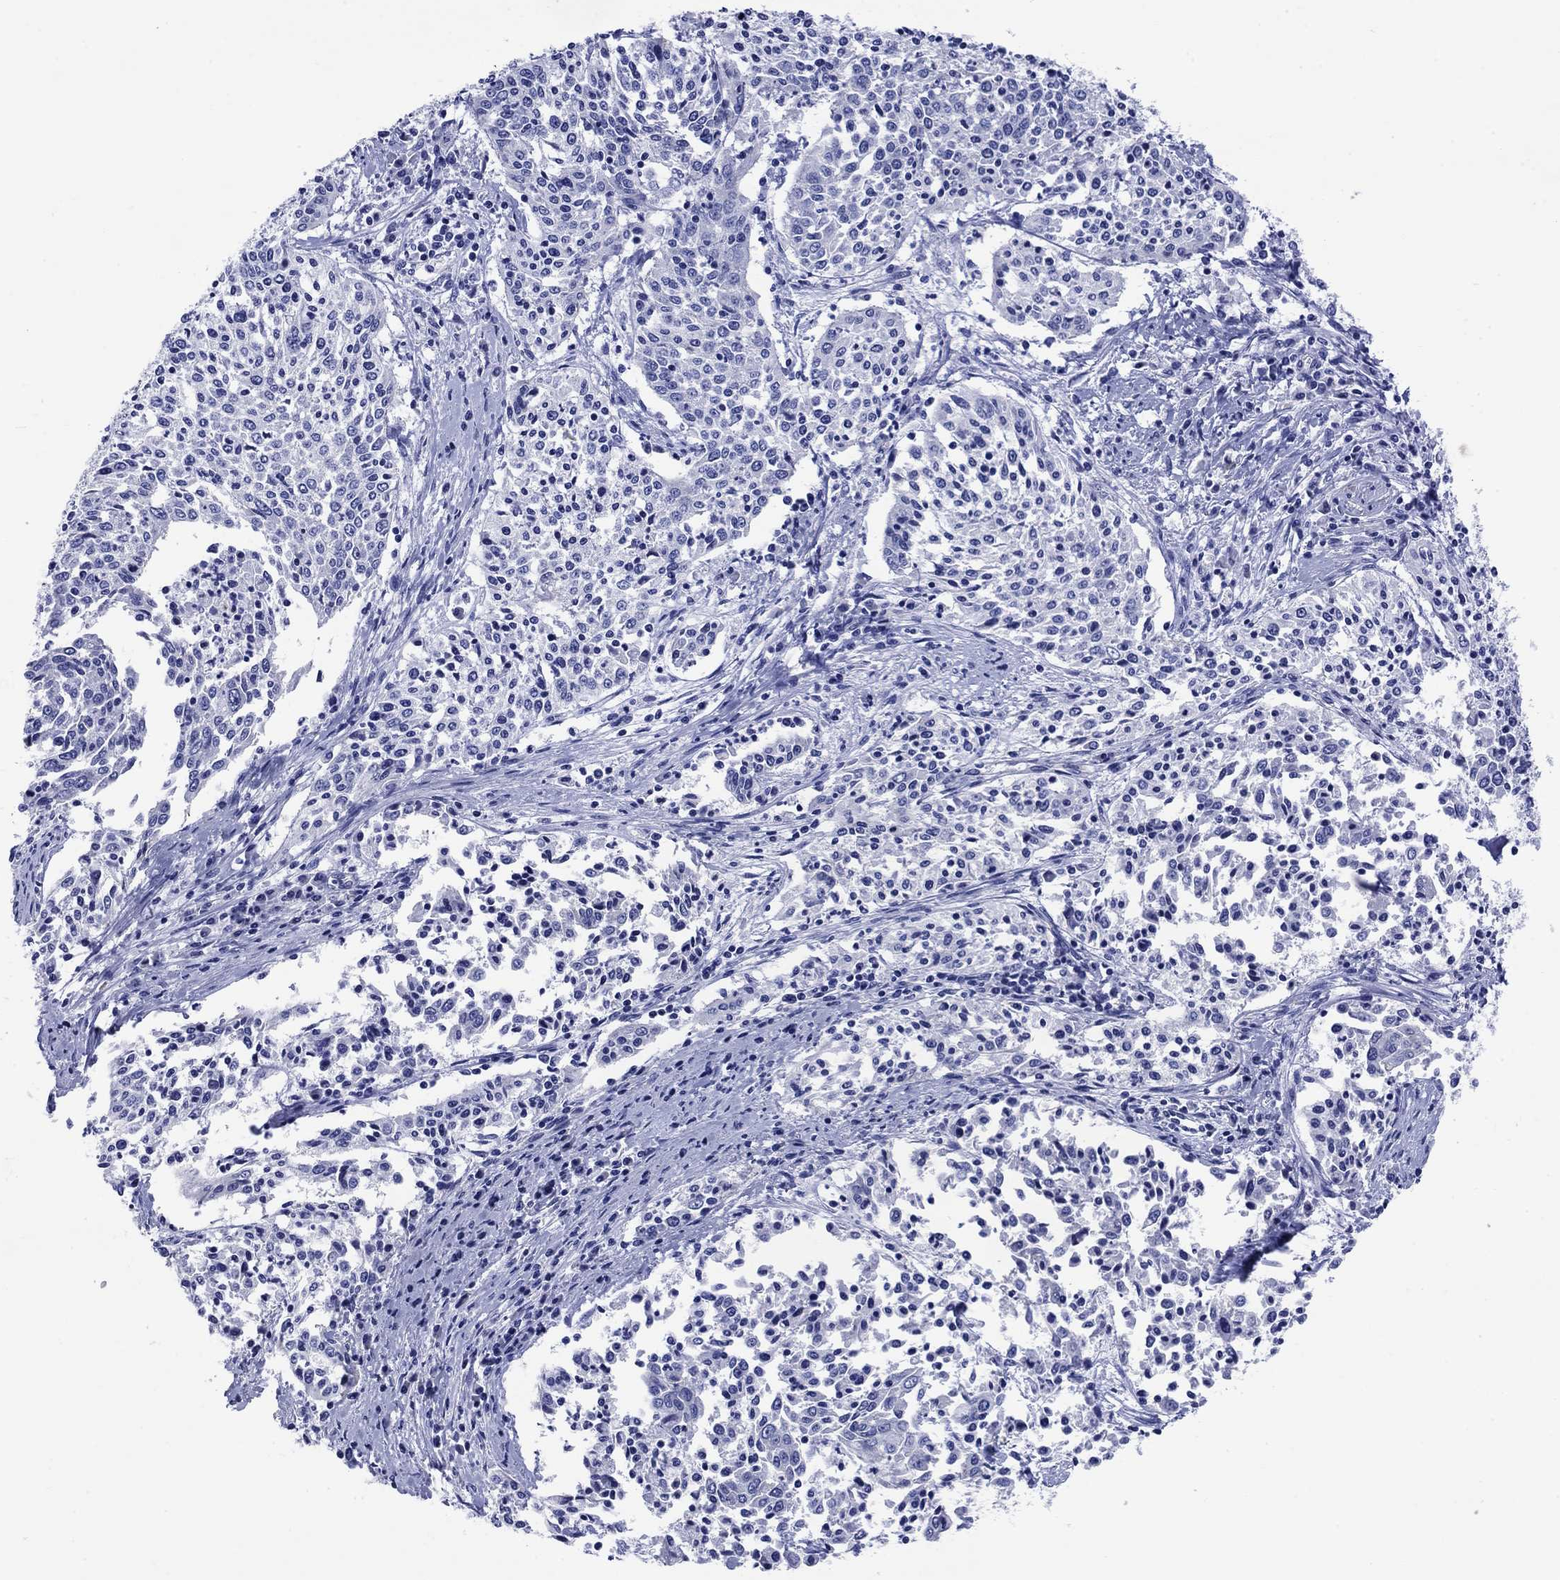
{"staining": {"intensity": "negative", "quantity": "none", "location": "none"}, "tissue": "cervical cancer", "cell_type": "Tumor cells", "image_type": "cancer", "snomed": [{"axis": "morphology", "description": "Squamous cell carcinoma, NOS"}, {"axis": "topography", "description": "Cervix"}], "caption": "A photomicrograph of human cervical cancer is negative for staining in tumor cells.", "gene": "SLC1A2", "patient": {"sex": "female", "age": 41}}